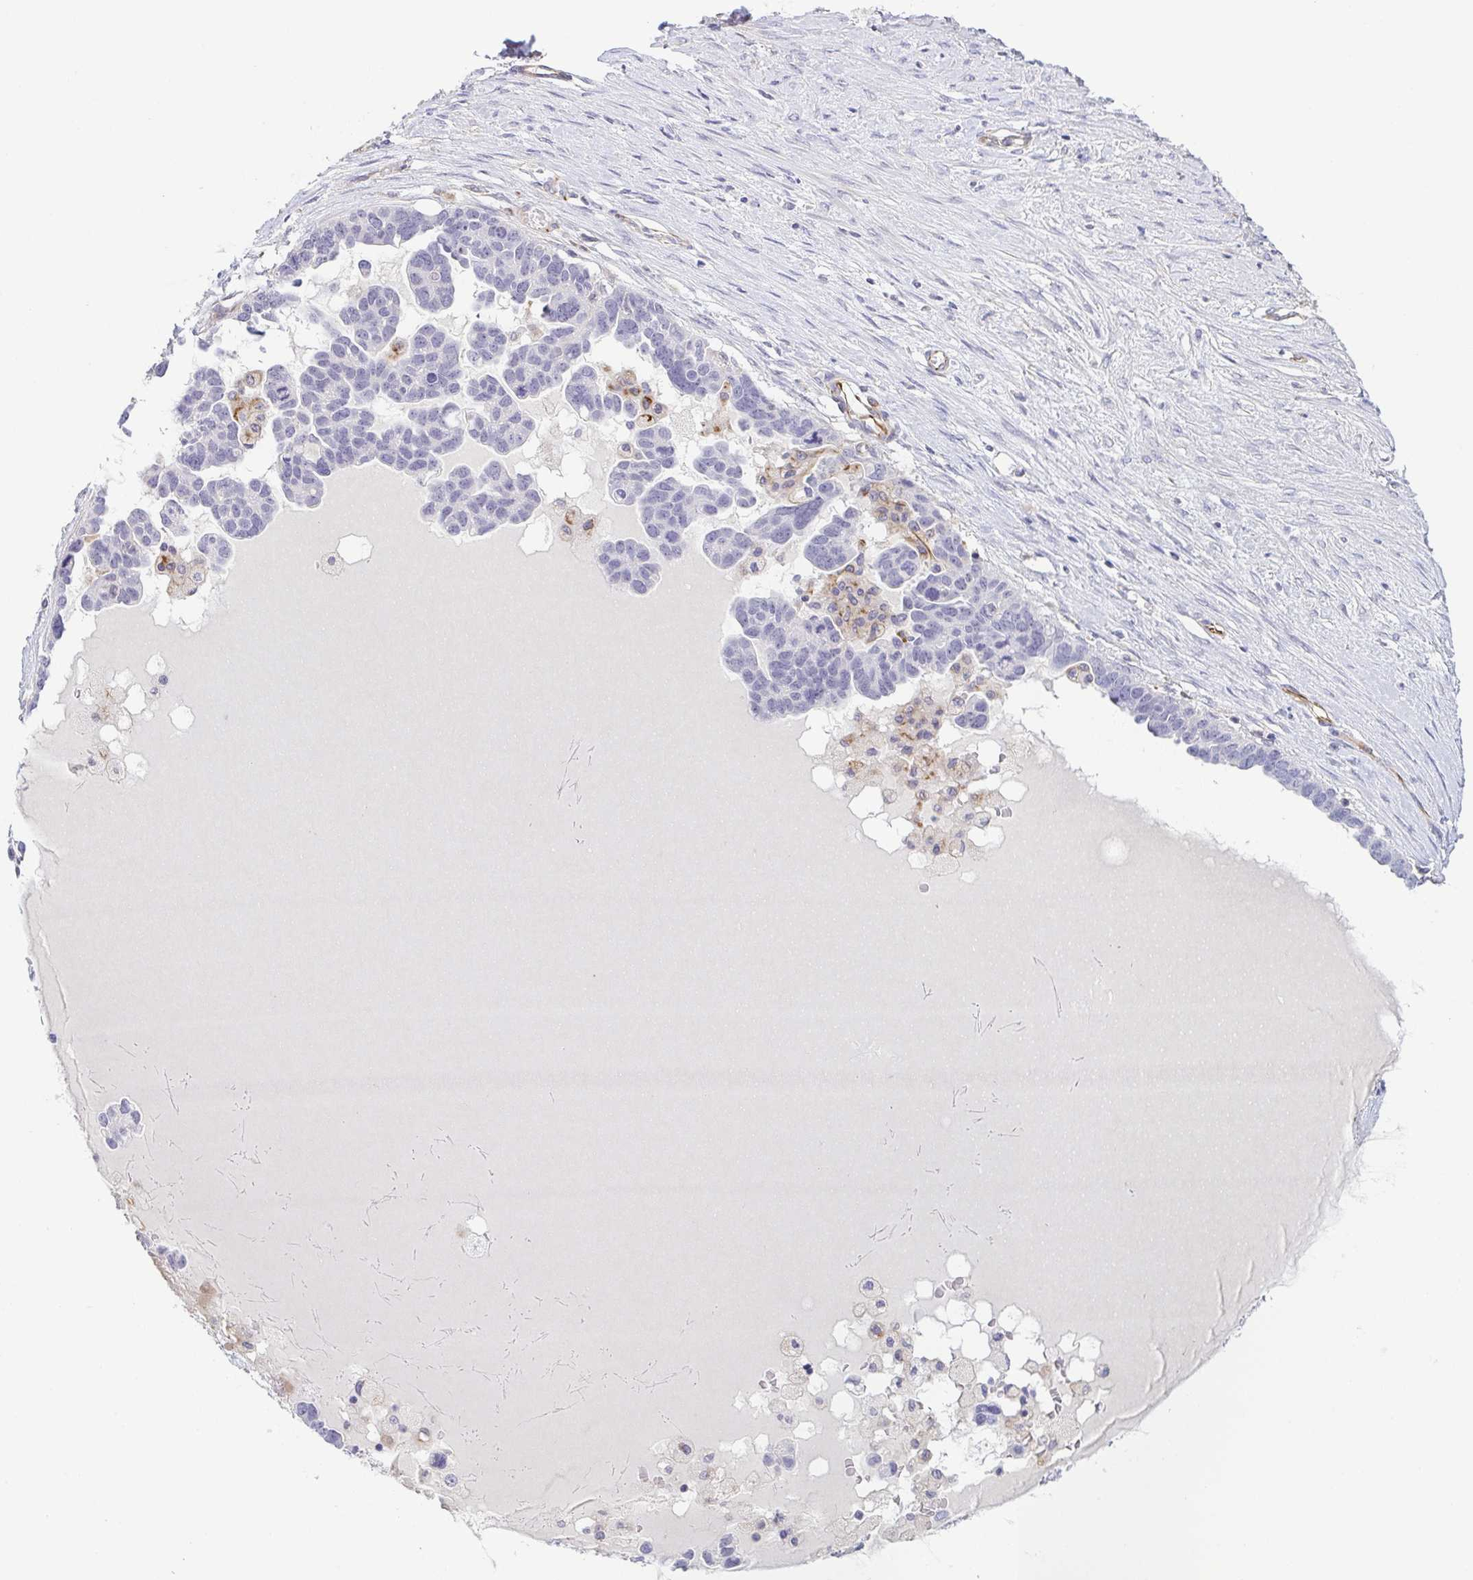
{"staining": {"intensity": "negative", "quantity": "none", "location": "none"}, "tissue": "ovarian cancer", "cell_type": "Tumor cells", "image_type": "cancer", "snomed": [{"axis": "morphology", "description": "Cystadenocarcinoma, serous, NOS"}, {"axis": "topography", "description": "Ovary"}], "caption": "DAB immunohistochemical staining of human ovarian serous cystadenocarcinoma demonstrates no significant staining in tumor cells.", "gene": "COL17A1", "patient": {"sex": "female", "age": 54}}